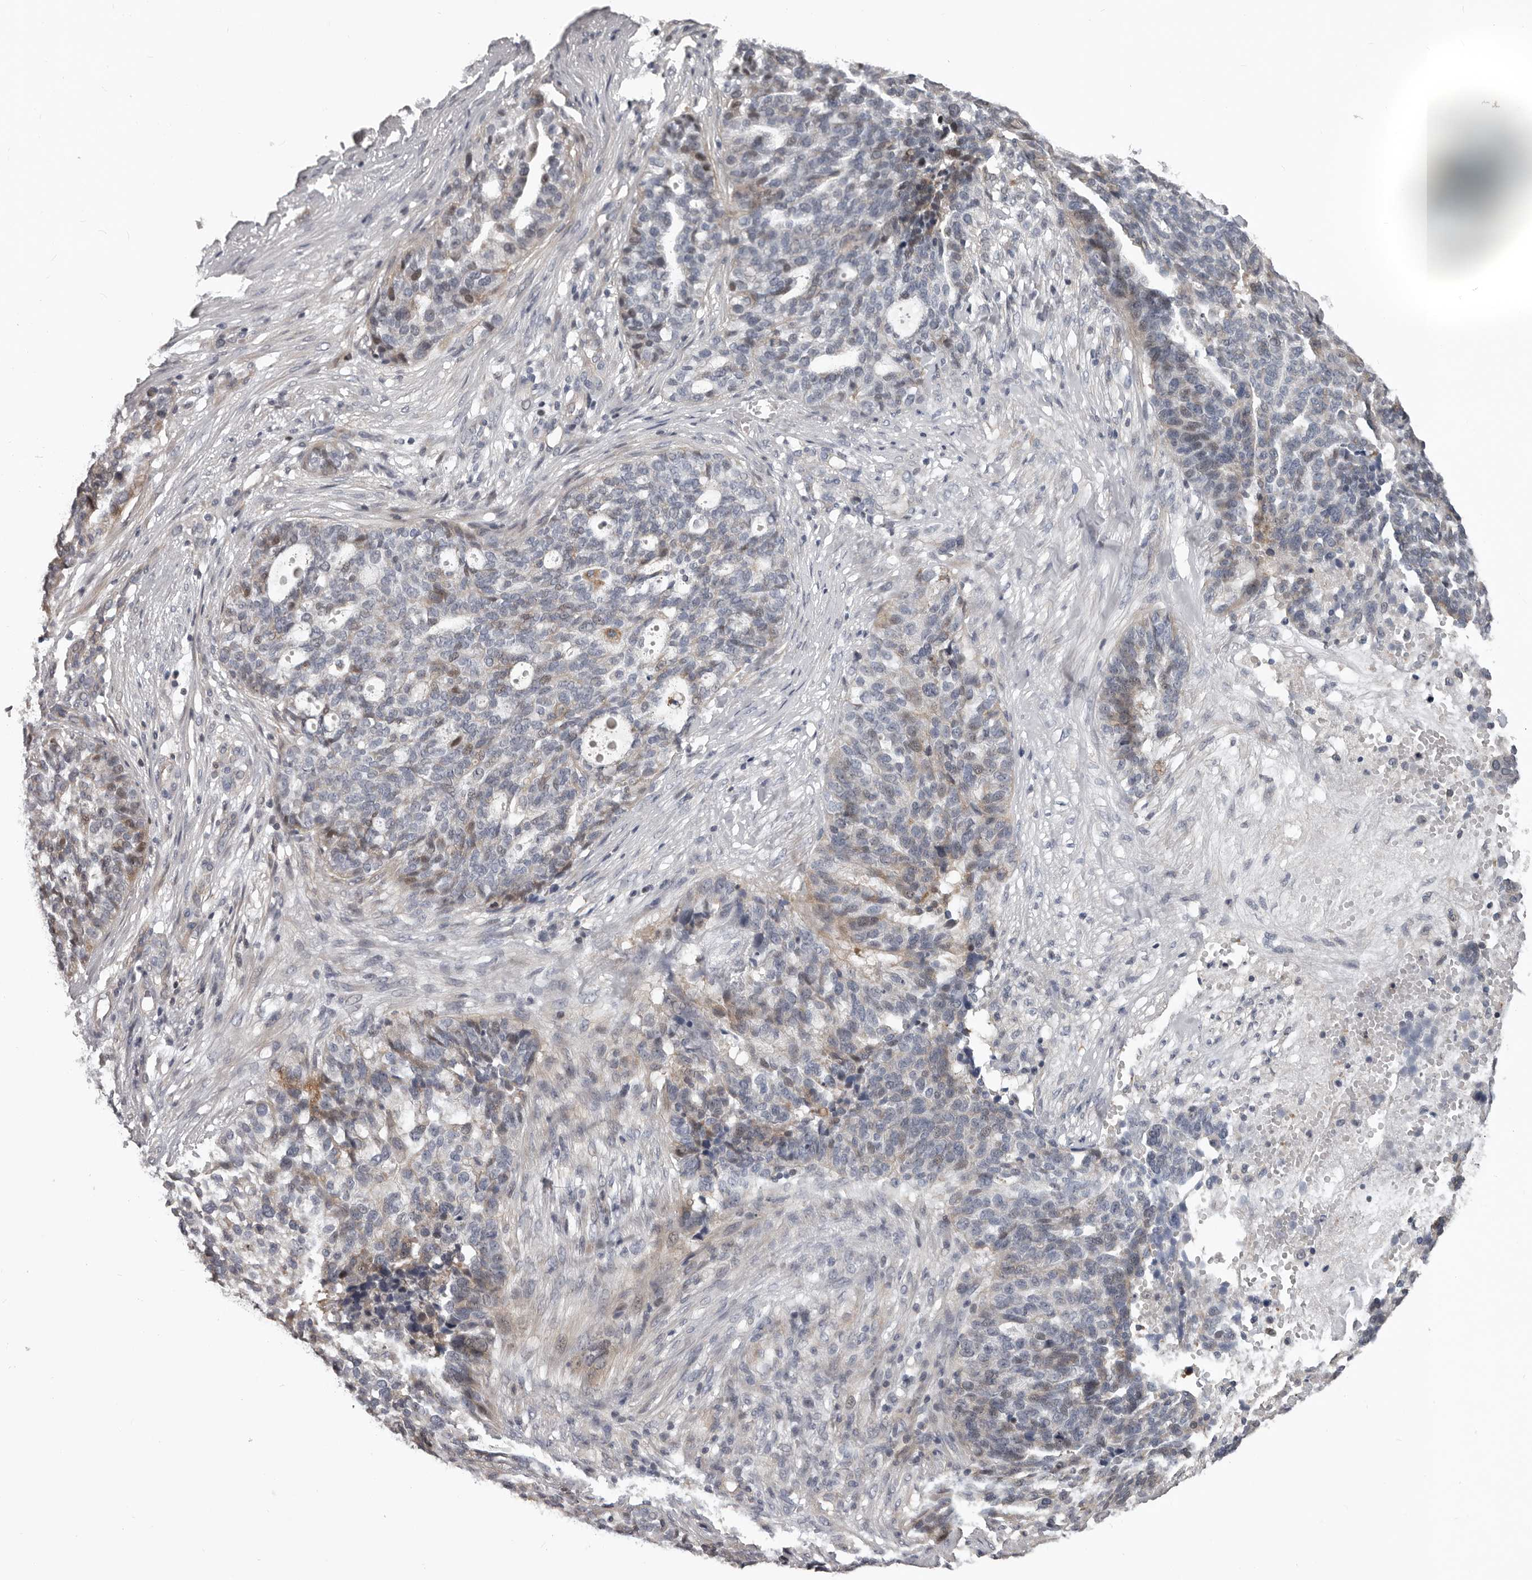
{"staining": {"intensity": "negative", "quantity": "none", "location": "none"}, "tissue": "ovarian cancer", "cell_type": "Tumor cells", "image_type": "cancer", "snomed": [{"axis": "morphology", "description": "Cystadenocarcinoma, serous, NOS"}, {"axis": "topography", "description": "Ovary"}], "caption": "A histopathology image of ovarian serous cystadenocarcinoma stained for a protein displays no brown staining in tumor cells.", "gene": "RNF217", "patient": {"sex": "female", "age": 59}}